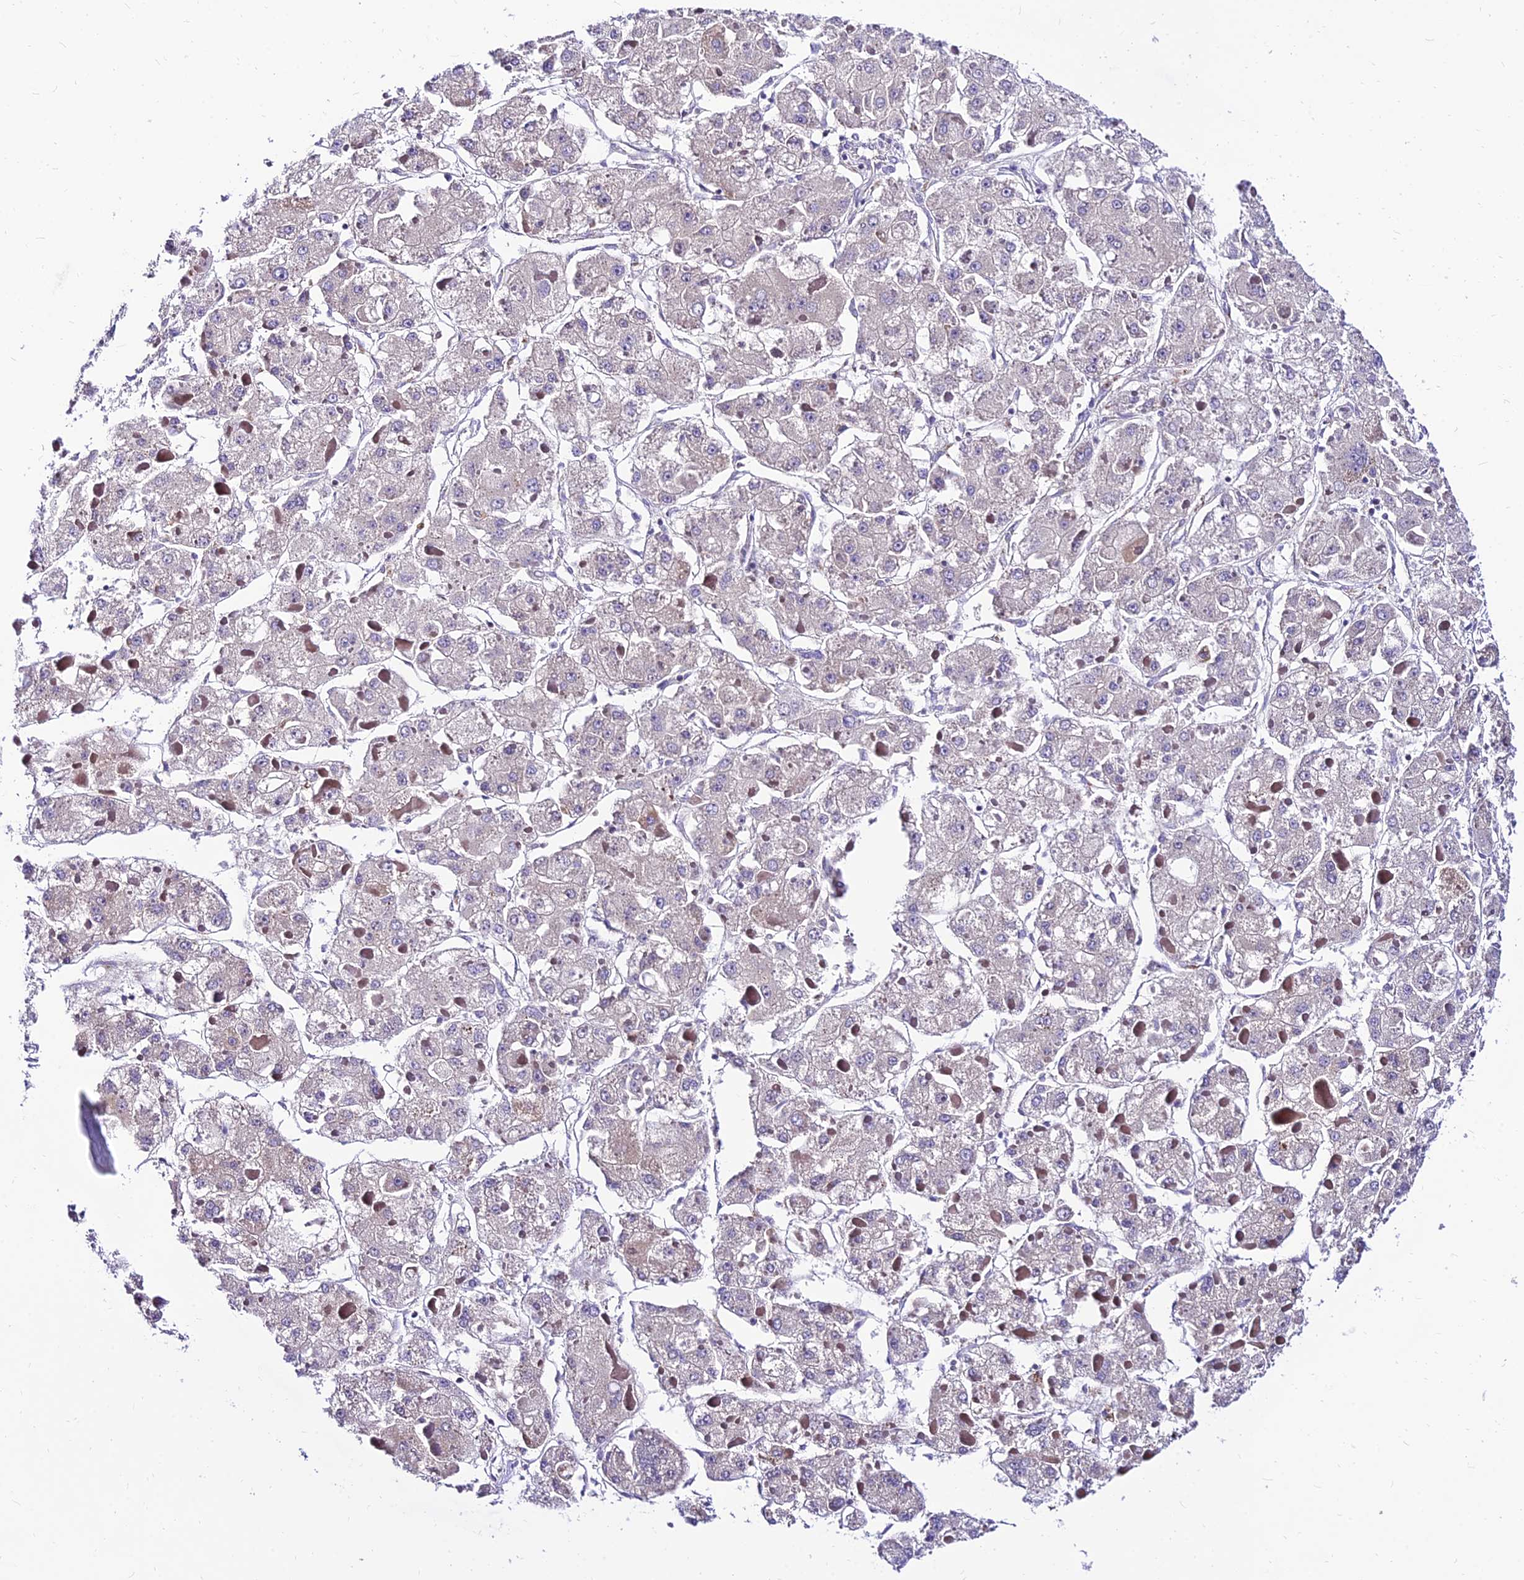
{"staining": {"intensity": "negative", "quantity": "none", "location": "none"}, "tissue": "liver cancer", "cell_type": "Tumor cells", "image_type": "cancer", "snomed": [{"axis": "morphology", "description": "Carcinoma, Hepatocellular, NOS"}, {"axis": "topography", "description": "Liver"}], "caption": "High power microscopy photomicrograph of an IHC photomicrograph of hepatocellular carcinoma (liver), revealing no significant staining in tumor cells.", "gene": "C6orf132", "patient": {"sex": "female", "age": 73}}